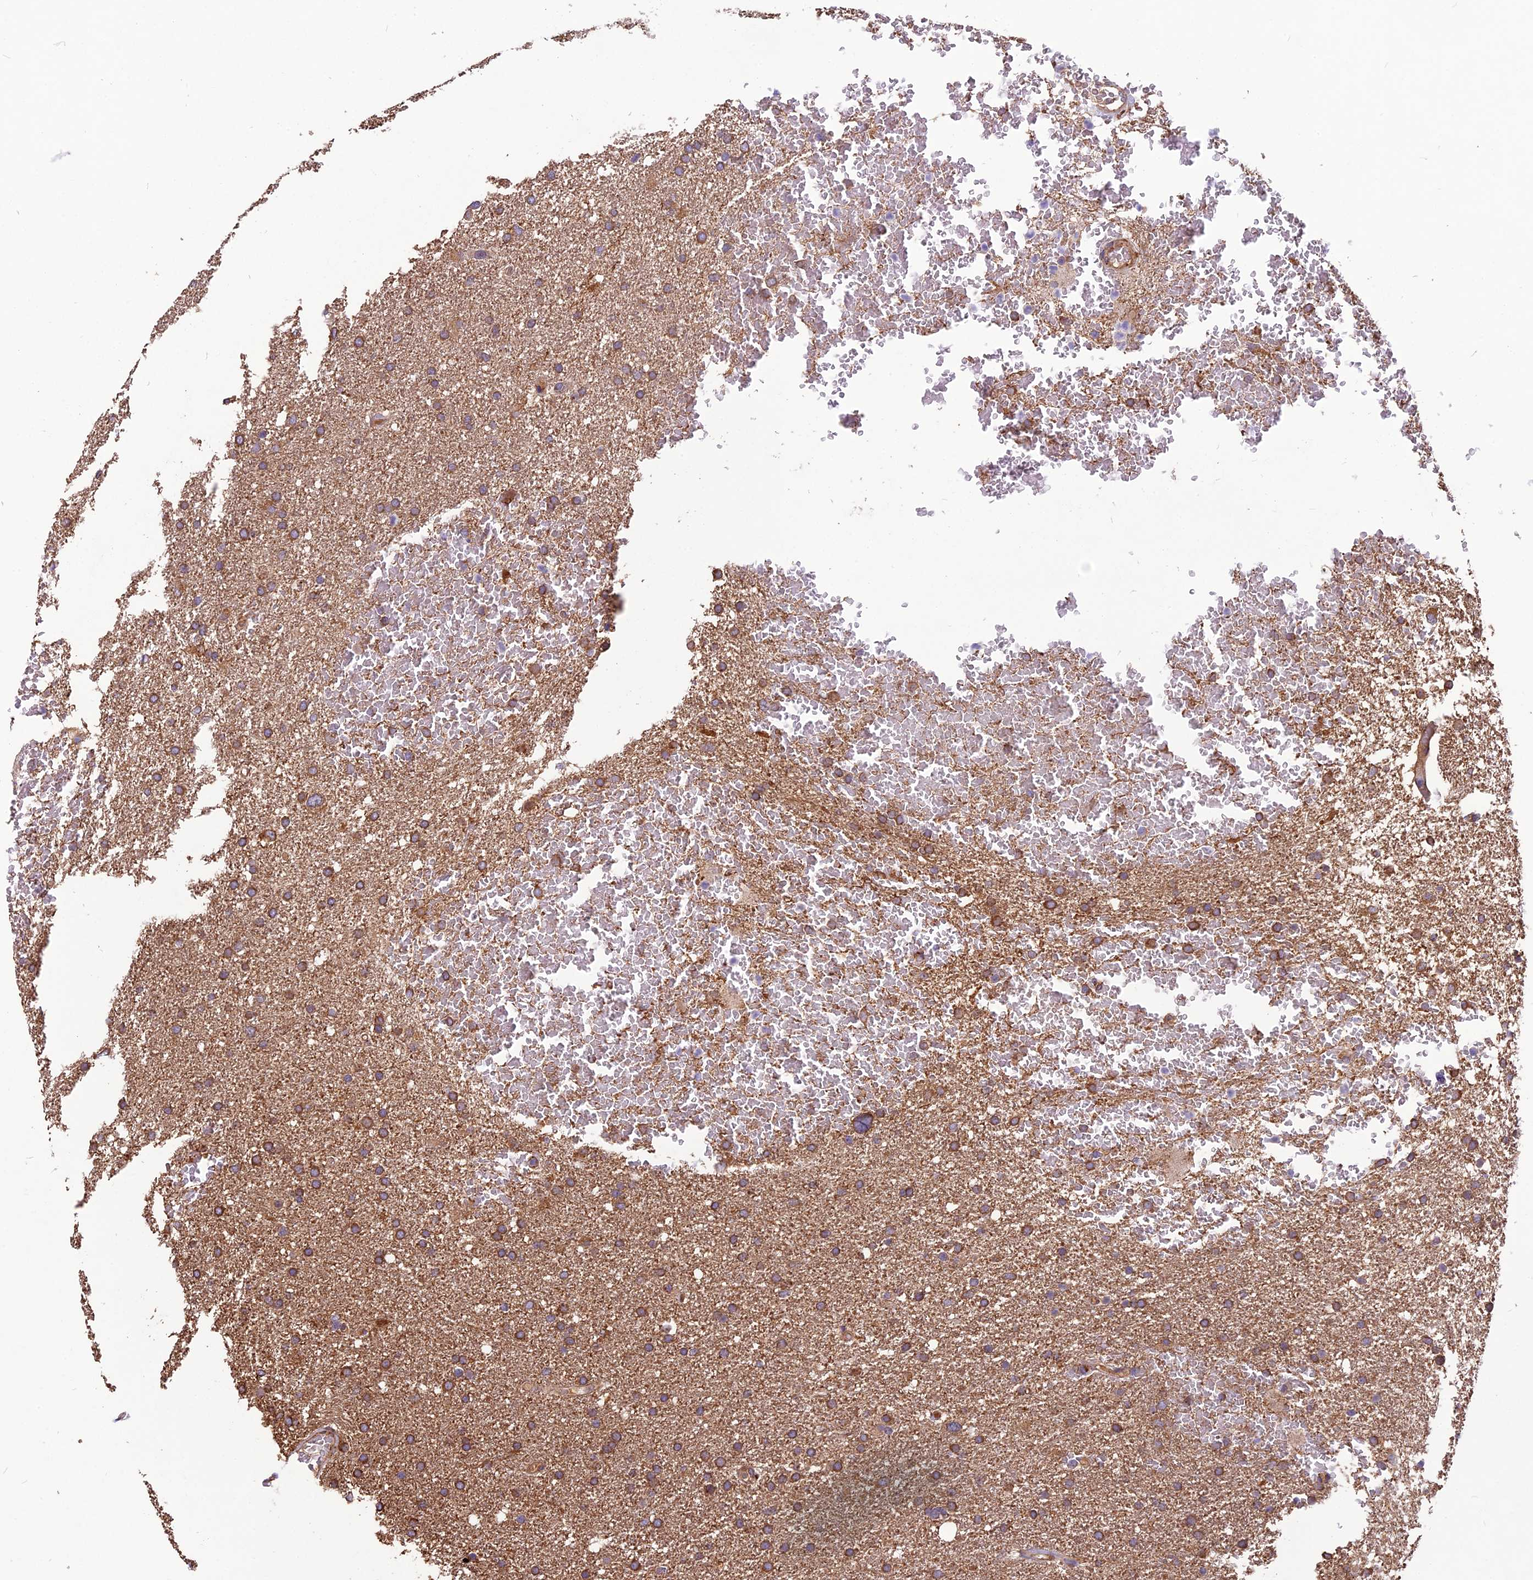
{"staining": {"intensity": "moderate", "quantity": ">75%", "location": "cytoplasmic/membranous"}, "tissue": "glioma", "cell_type": "Tumor cells", "image_type": "cancer", "snomed": [{"axis": "morphology", "description": "Glioma, malignant, High grade"}, {"axis": "topography", "description": "Cerebral cortex"}], "caption": "Malignant glioma (high-grade) stained with a protein marker demonstrates moderate staining in tumor cells.", "gene": "SPDL1", "patient": {"sex": "female", "age": 36}}